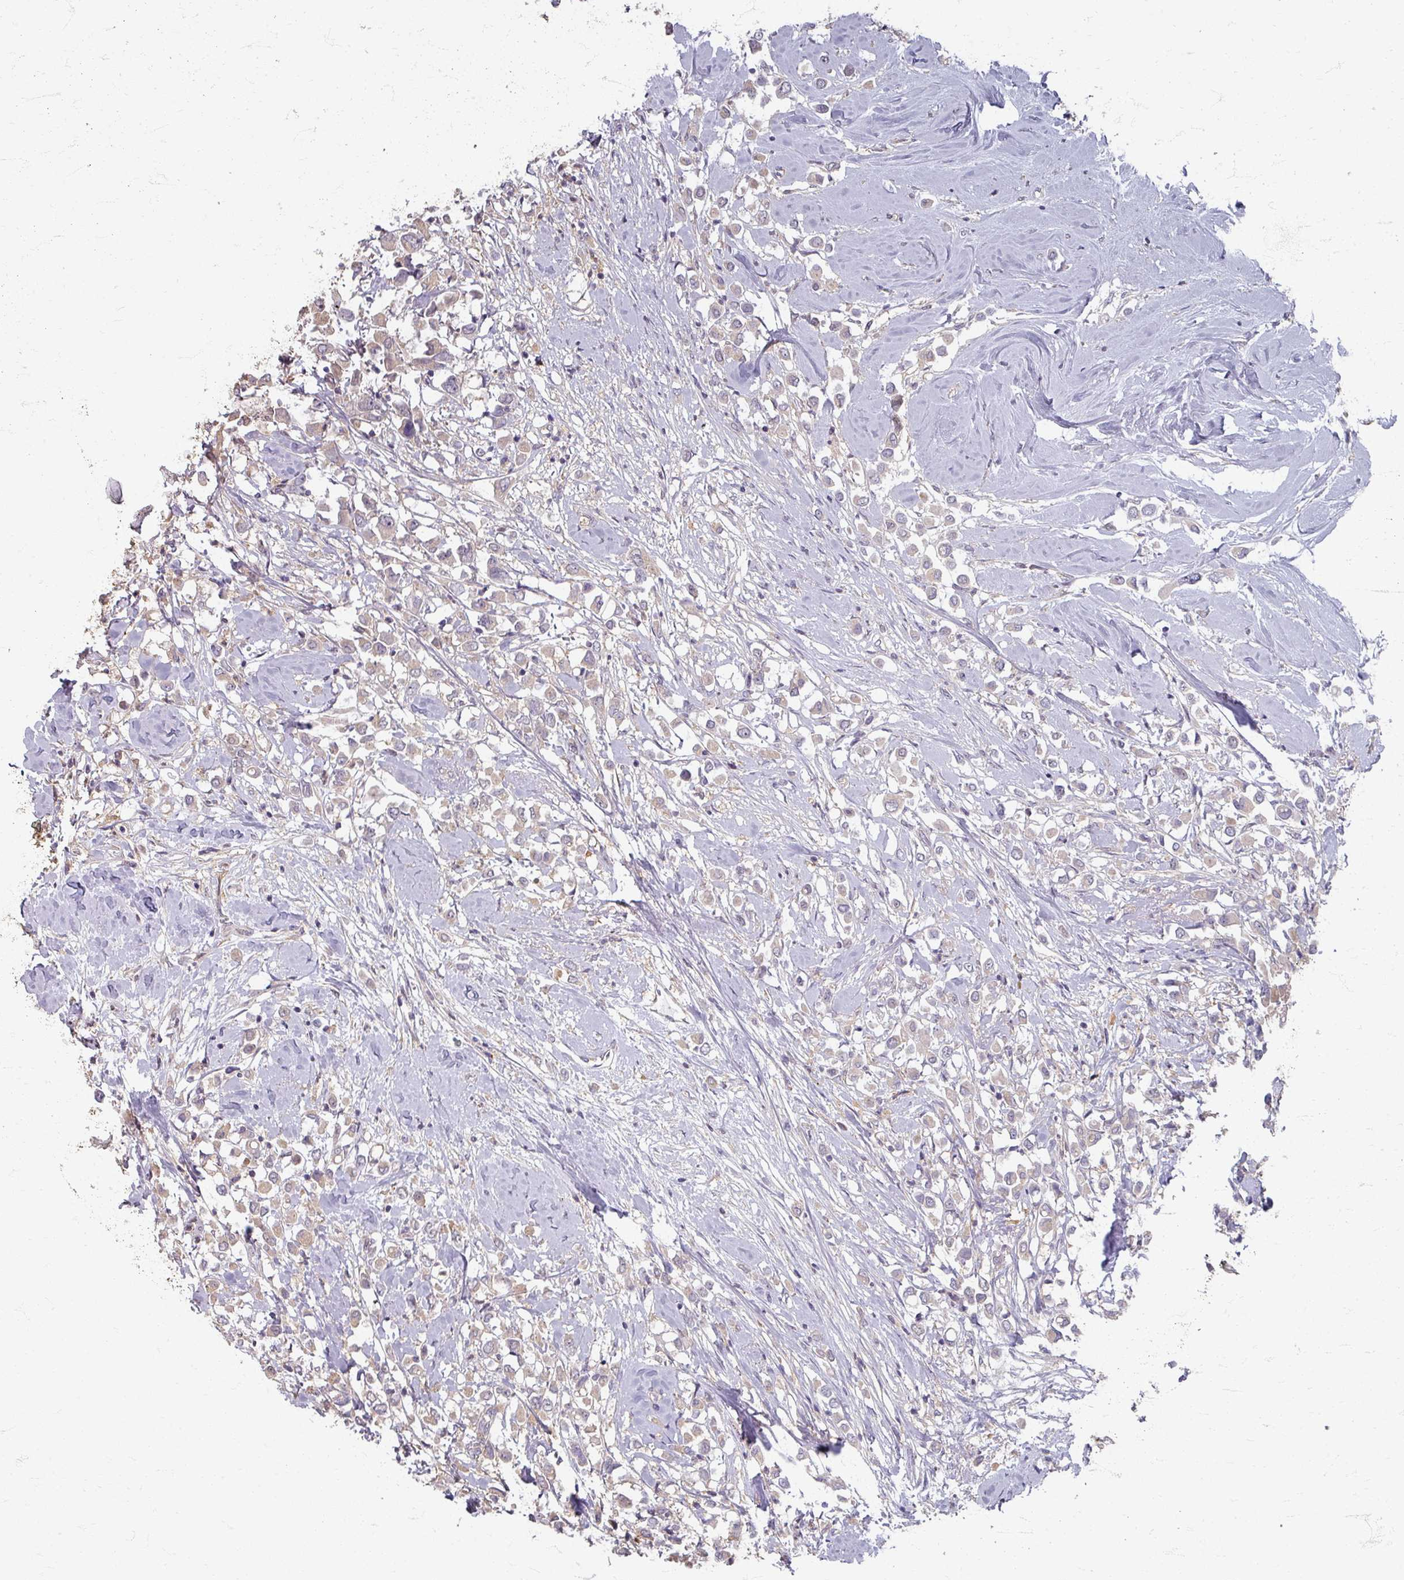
{"staining": {"intensity": "weak", "quantity": "<25%", "location": "cytoplasmic/membranous"}, "tissue": "breast cancer", "cell_type": "Tumor cells", "image_type": "cancer", "snomed": [{"axis": "morphology", "description": "Duct carcinoma"}, {"axis": "topography", "description": "Breast"}], "caption": "Photomicrograph shows no significant protein expression in tumor cells of breast cancer (intraductal carcinoma).", "gene": "STAM", "patient": {"sex": "female", "age": 61}}